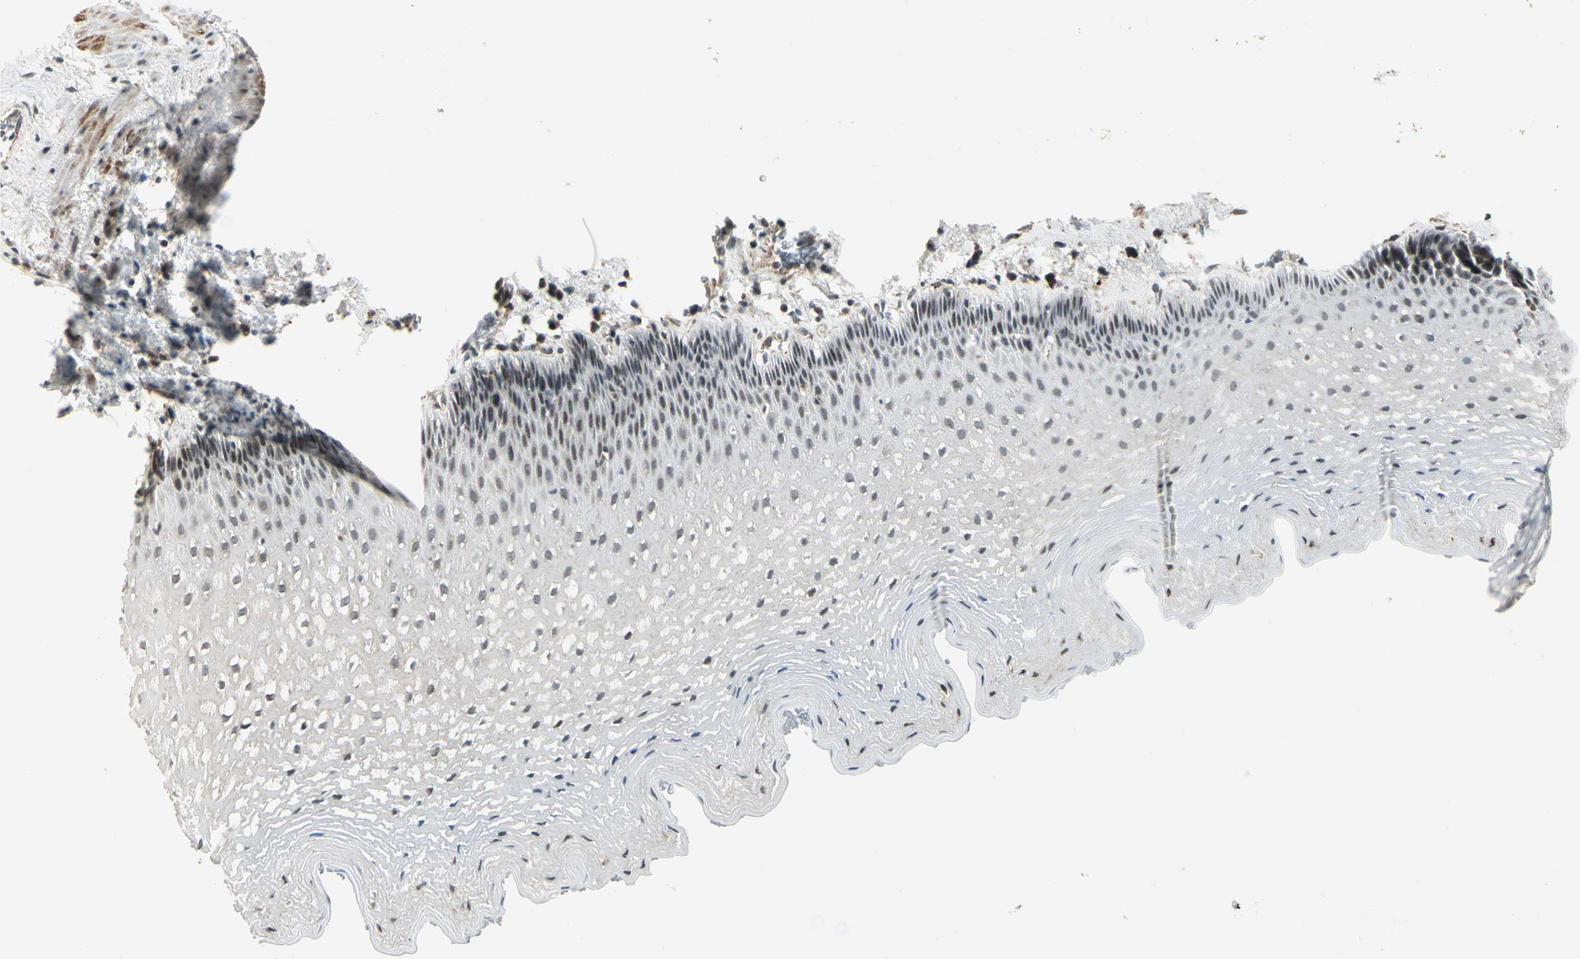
{"staining": {"intensity": "negative", "quantity": "none", "location": "none"}, "tissue": "esophagus", "cell_type": "Squamous epithelial cells", "image_type": "normal", "snomed": [{"axis": "morphology", "description": "Normal tissue, NOS"}, {"axis": "topography", "description": "Esophagus"}], "caption": "Esophagus stained for a protein using immunohistochemistry displays no staining squamous epithelial cells.", "gene": "PLAGL2", "patient": {"sex": "female", "age": 70}}